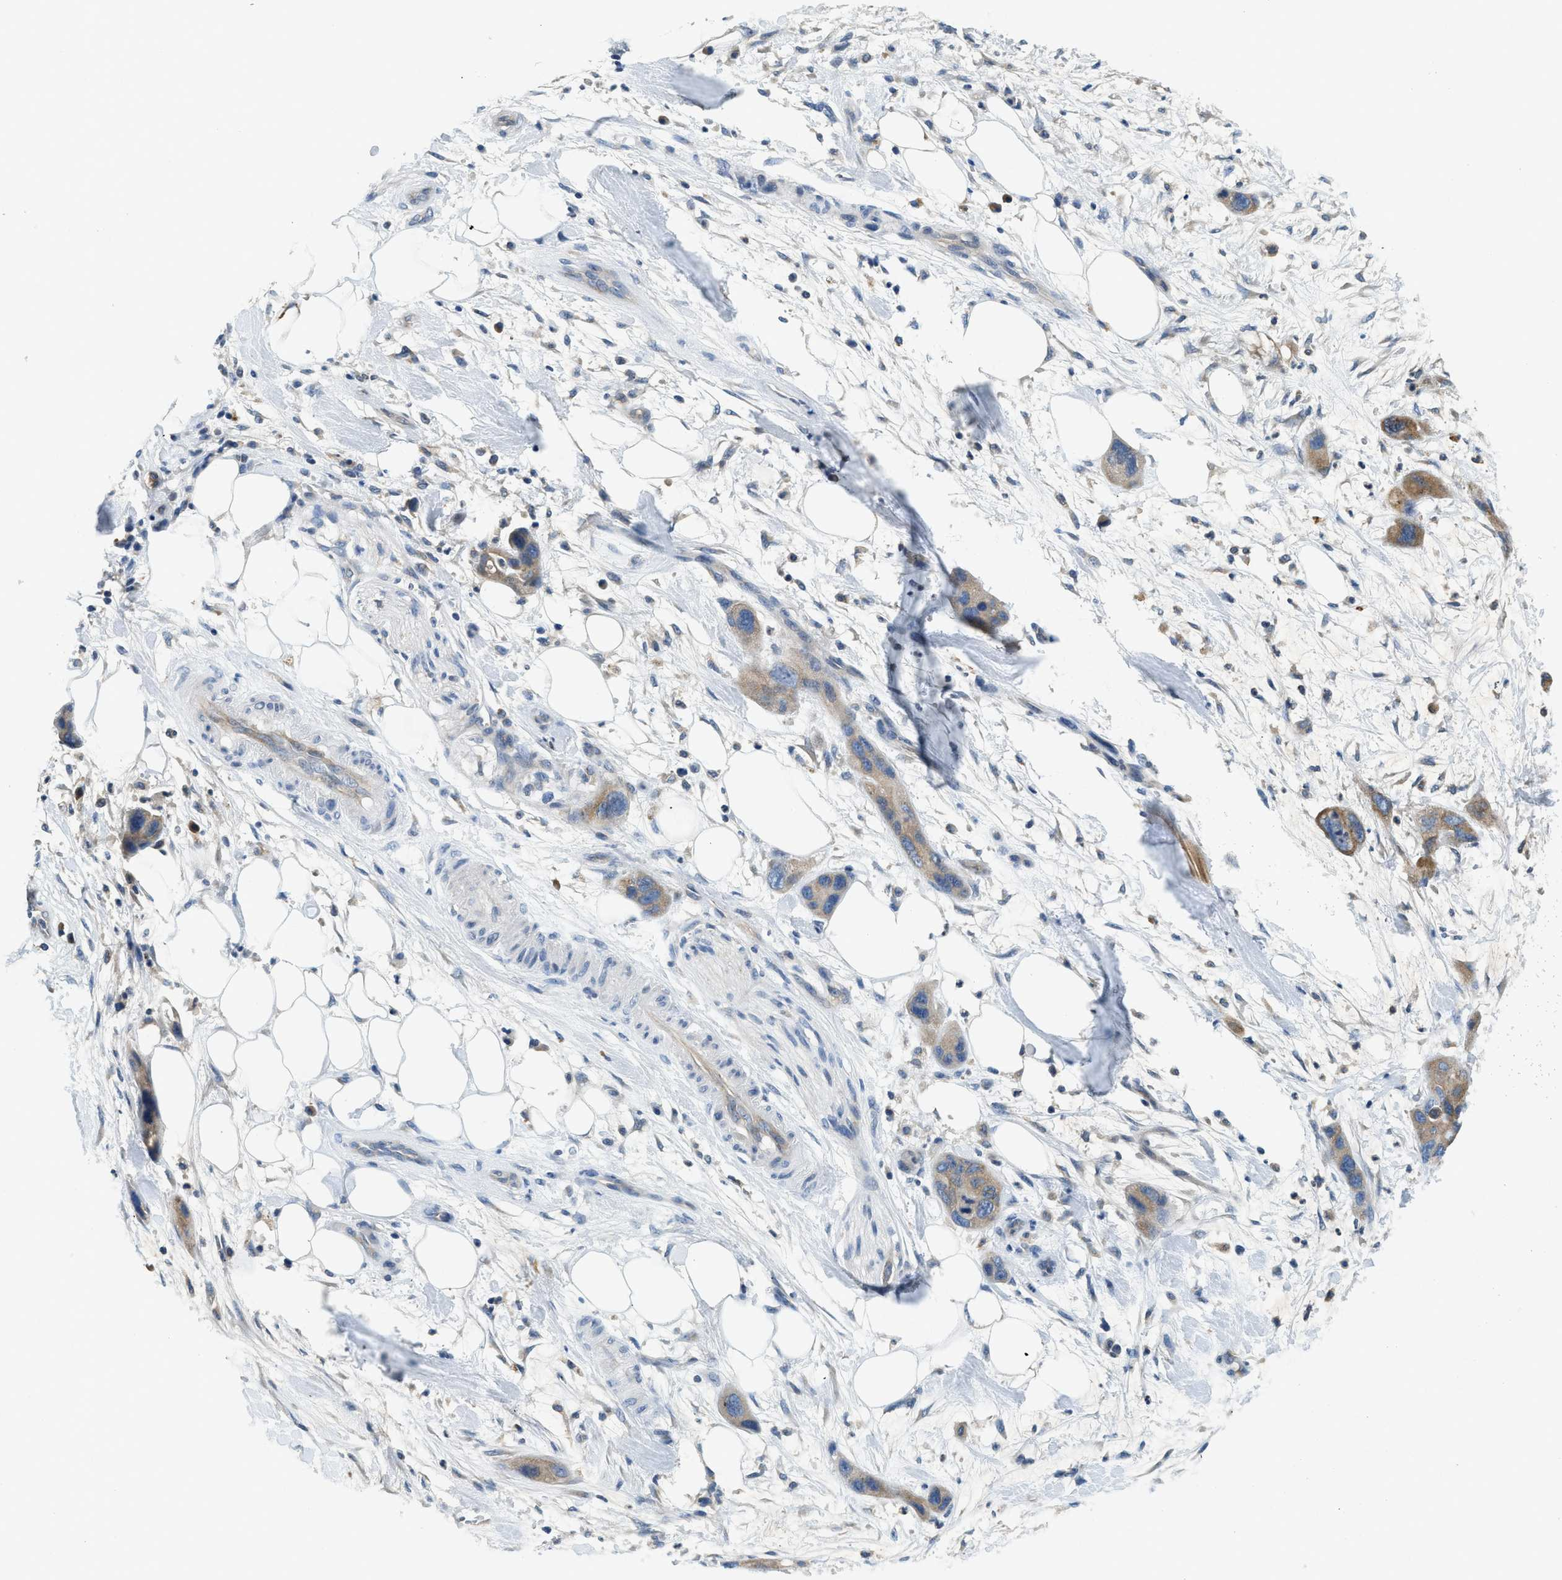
{"staining": {"intensity": "moderate", "quantity": ">75%", "location": "cytoplasmic/membranous"}, "tissue": "pancreatic cancer", "cell_type": "Tumor cells", "image_type": "cancer", "snomed": [{"axis": "morphology", "description": "Adenocarcinoma, NOS"}, {"axis": "topography", "description": "Pancreas"}], "caption": "Brown immunohistochemical staining in human pancreatic cancer (adenocarcinoma) shows moderate cytoplasmic/membranous positivity in approximately >75% of tumor cells.", "gene": "BCAP31", "patient": {"sex": "female", "age": 71}}